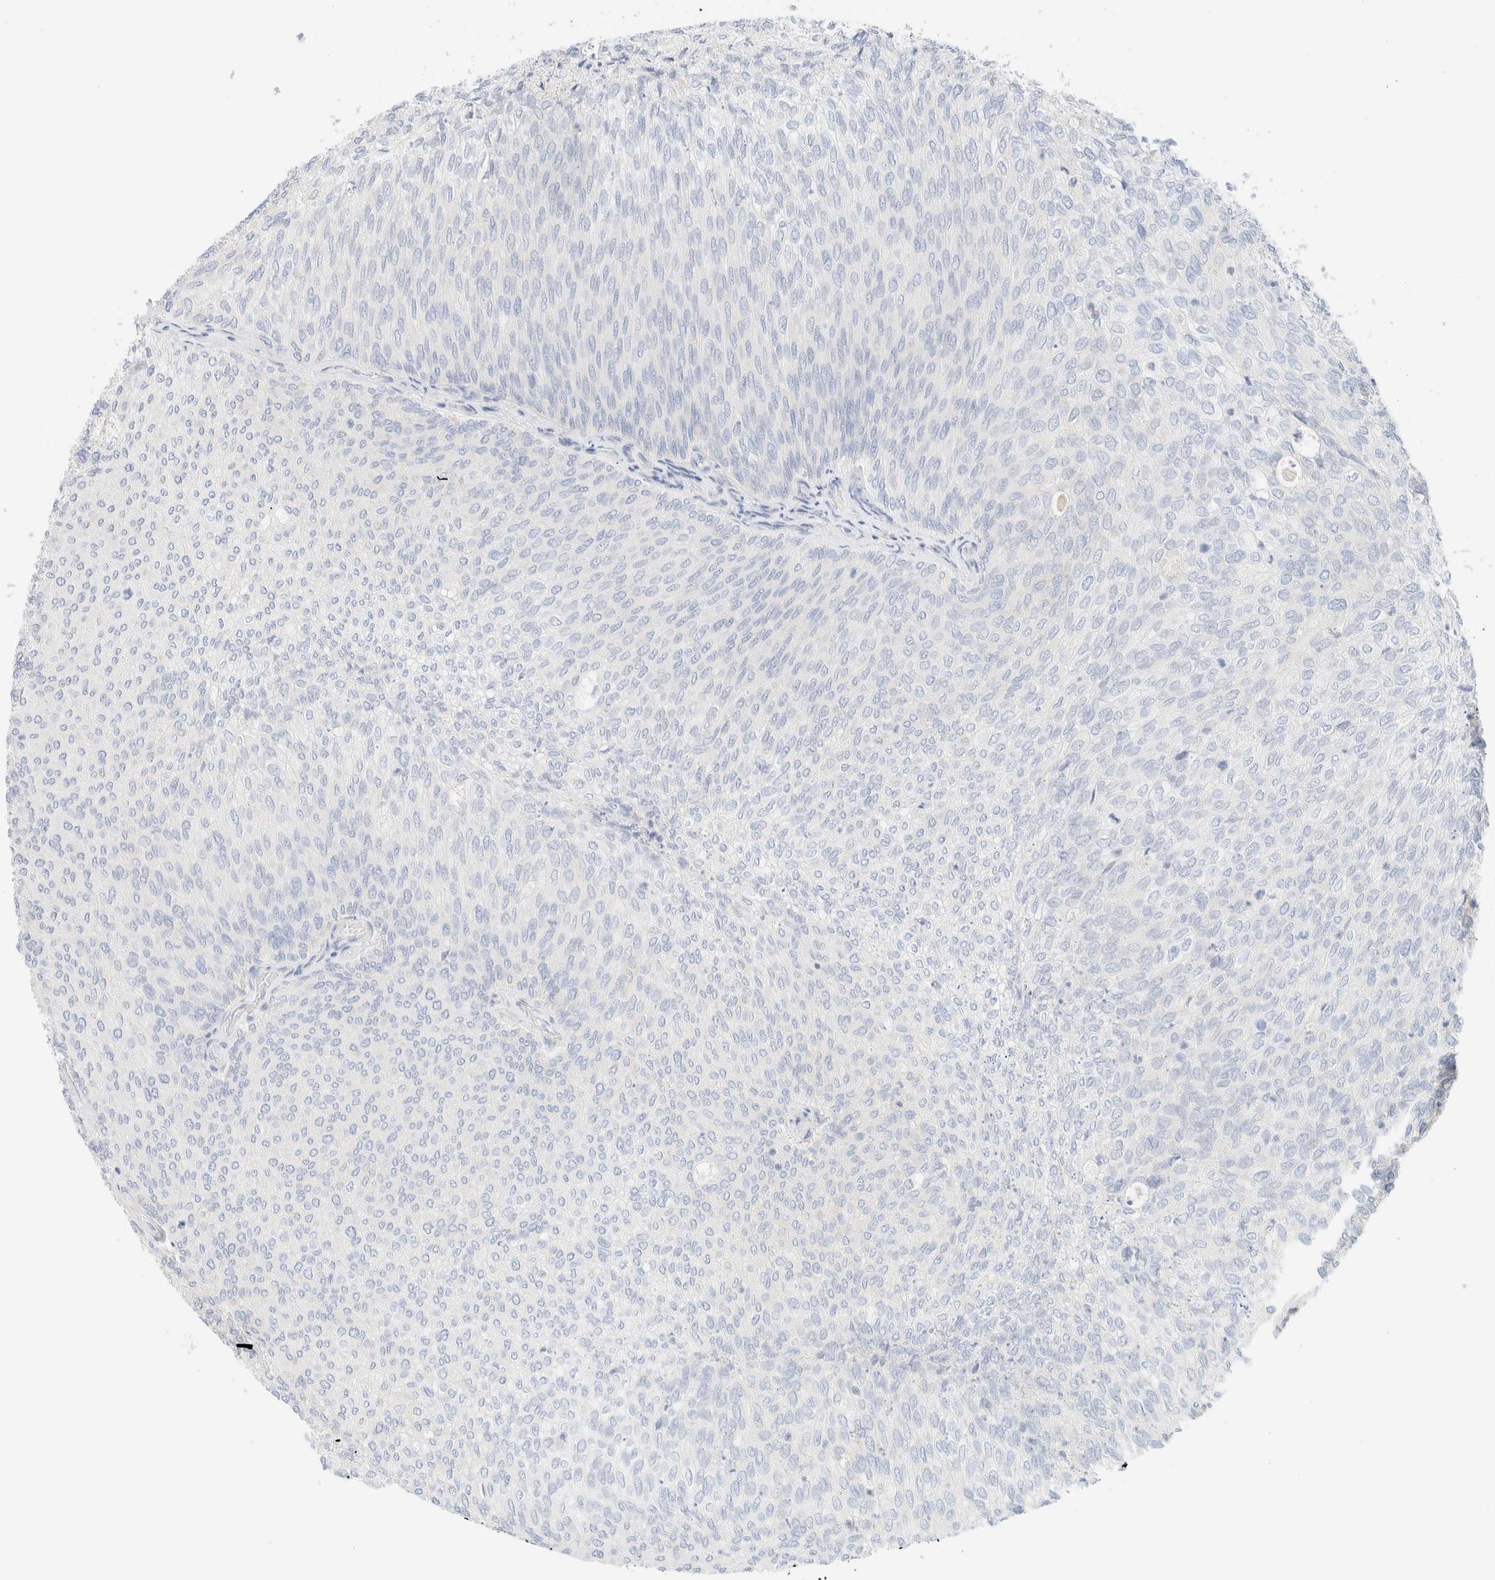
{"staining": {"intensity": "negative", "quantity": "none", "location": "none"}, "tissue": "urothelial cancer", "cell_type": "Tumor cells", "image_type": "cancer", "snomed": [{"axis": "morphology", "description": "Urothelial carcinoma, Low grade"}, {"axis": "topography", "description": "Urinary bladder"}], "caption": "Urothelial cancer was stained to show a protein in brown. There is no significant positivity in tumor cells. Nuclei are stained in blue.", "gene": "SARM1", "patient": {"sex": "female", "age": 79}}